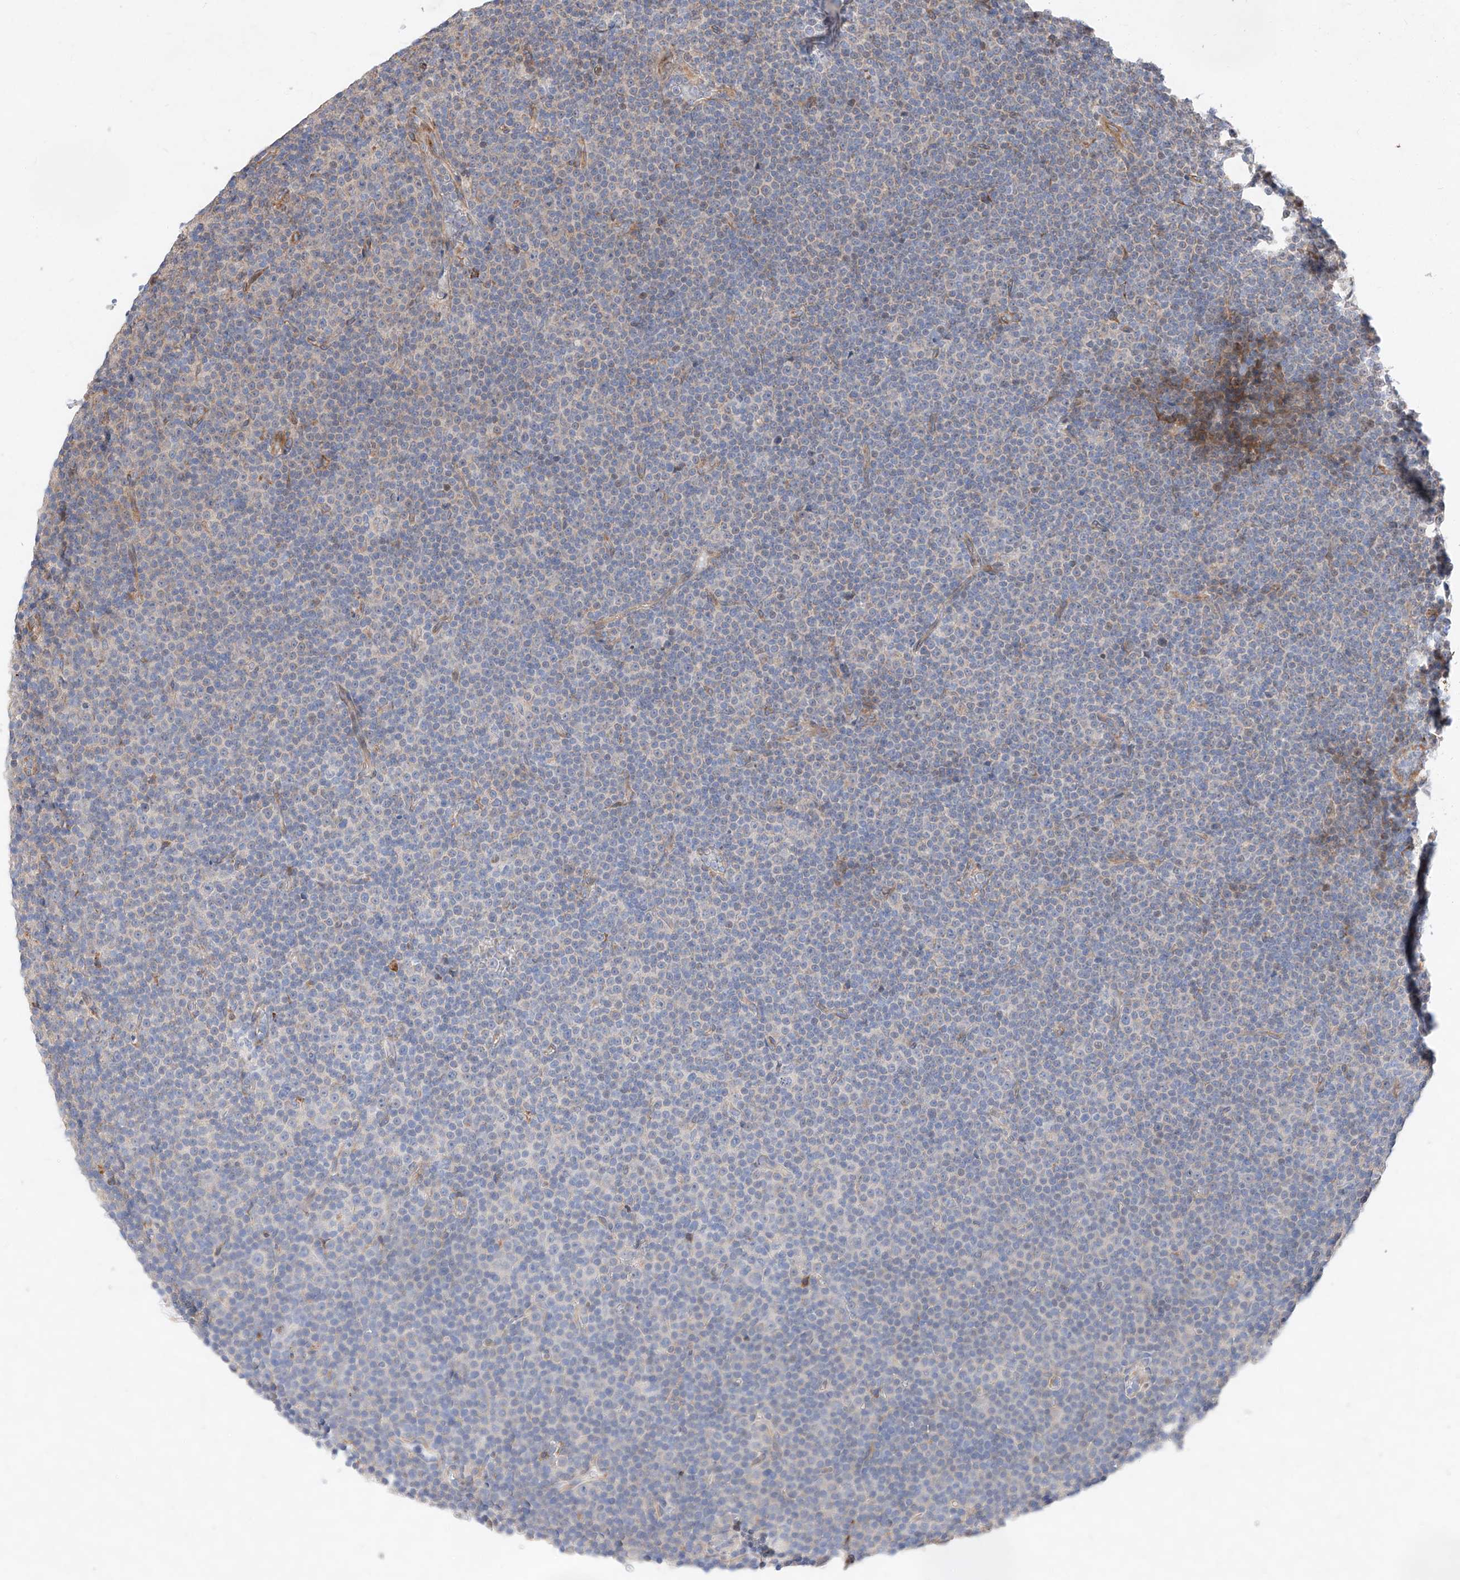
{"staining": {"intensity": "negative", "quantity": "none", "location": "none"}, "tissue": "lymphoma", "cell_type": "Tumor cells", "image_type": "cancer", "snomed": [{"axis": "morphology", "description": "Malignant lymphoma, non-Hodgkin's type, Low grade"}, {"axis": "topography", "description": "Lymph node"}], "caption": "Lymphoma was stained to show a protein in brown. There is no significant staining in tumor cells.", "gene": "ATP9B", "patient": {"sex": "female", "age": 67}}